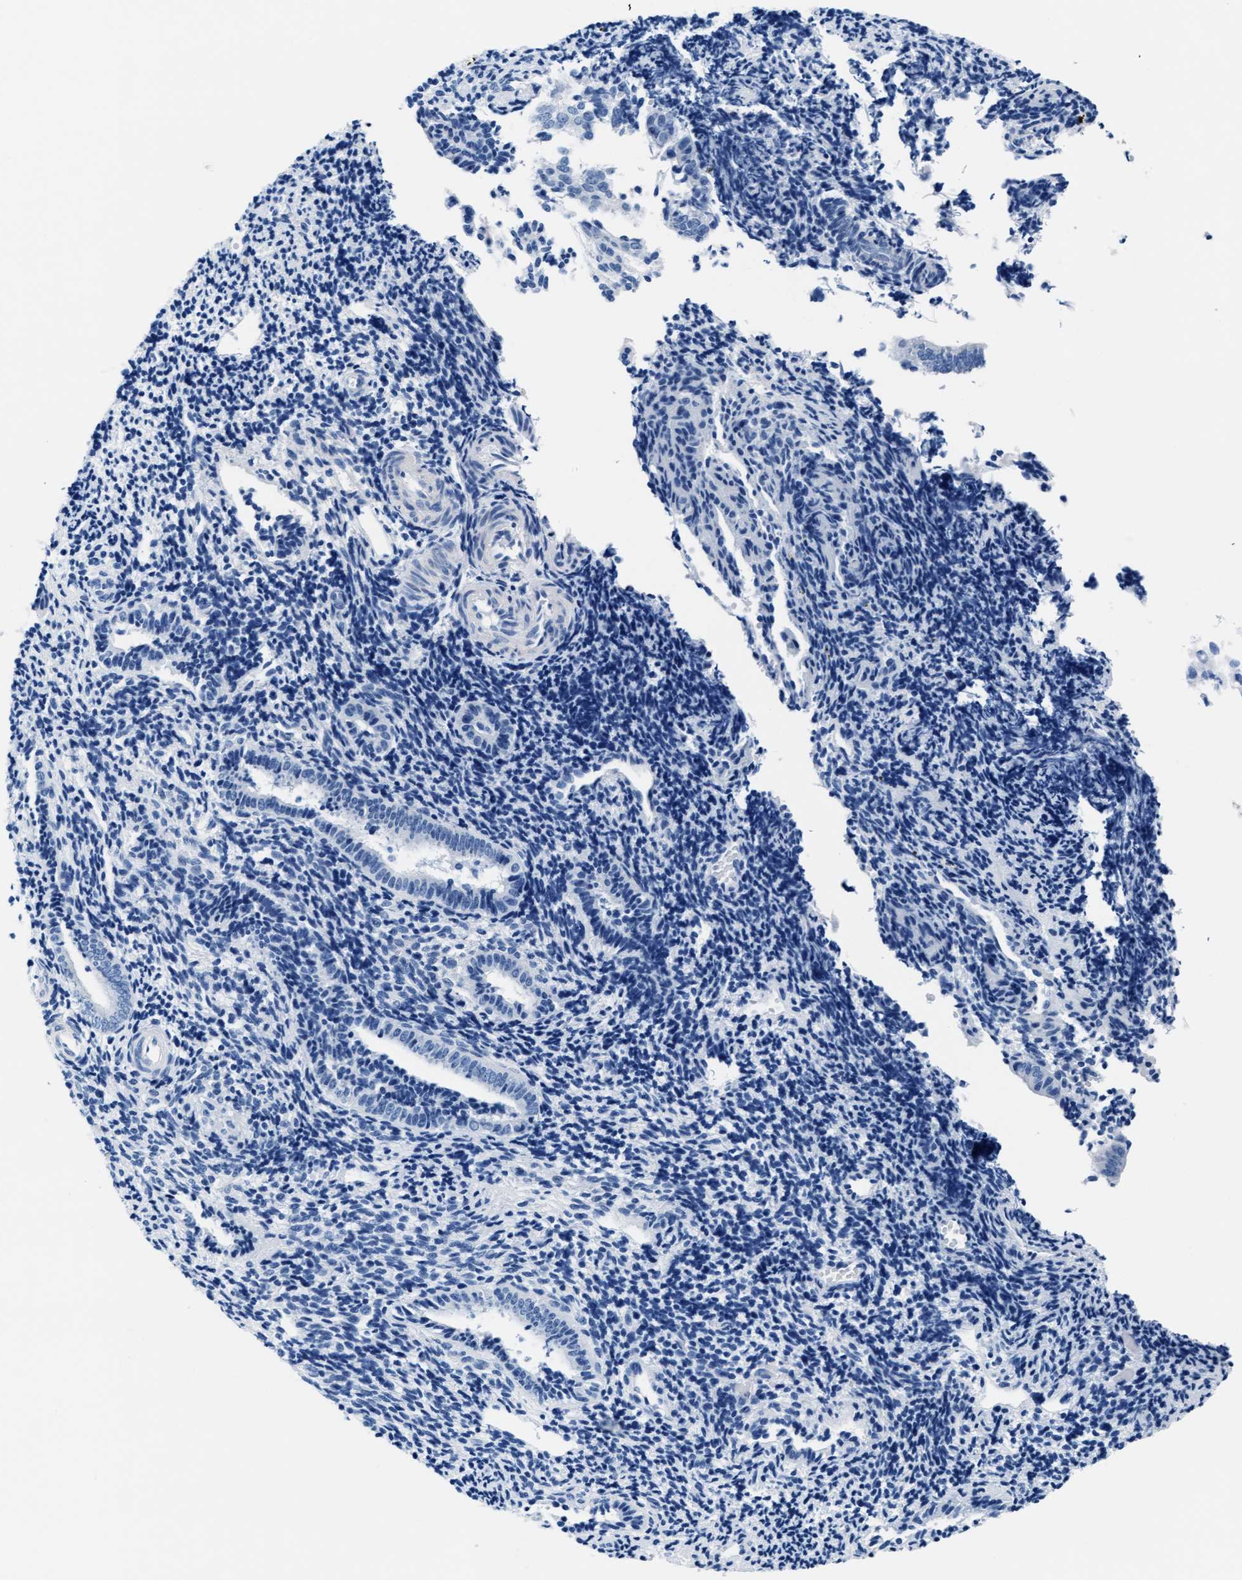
{"staining": {"intensity": "negative", "quantity": "none", "location": "none"}, "tissue": "endometrium", "cell_type": "Cells in endometrial stroma", "image_type": "normal", "snomed": [{"axis": "morphology", "description": "Normal tissue, NOS"}, {"axis": "topography", "description": "Uterus"}, {"axis": "topography", "description": "Endometrium"}], "caption": "Immunohistochemical staining of normal endometrium demonstrates no significant positivity in cells in endometrial stroma. (DAB (3,3'-diaminobenzidine) immunohistochemistry visualized using brightfield microscopy, high magnification).", "gene": "MMP8", "patient": {"sex": "female", "age": 33}}